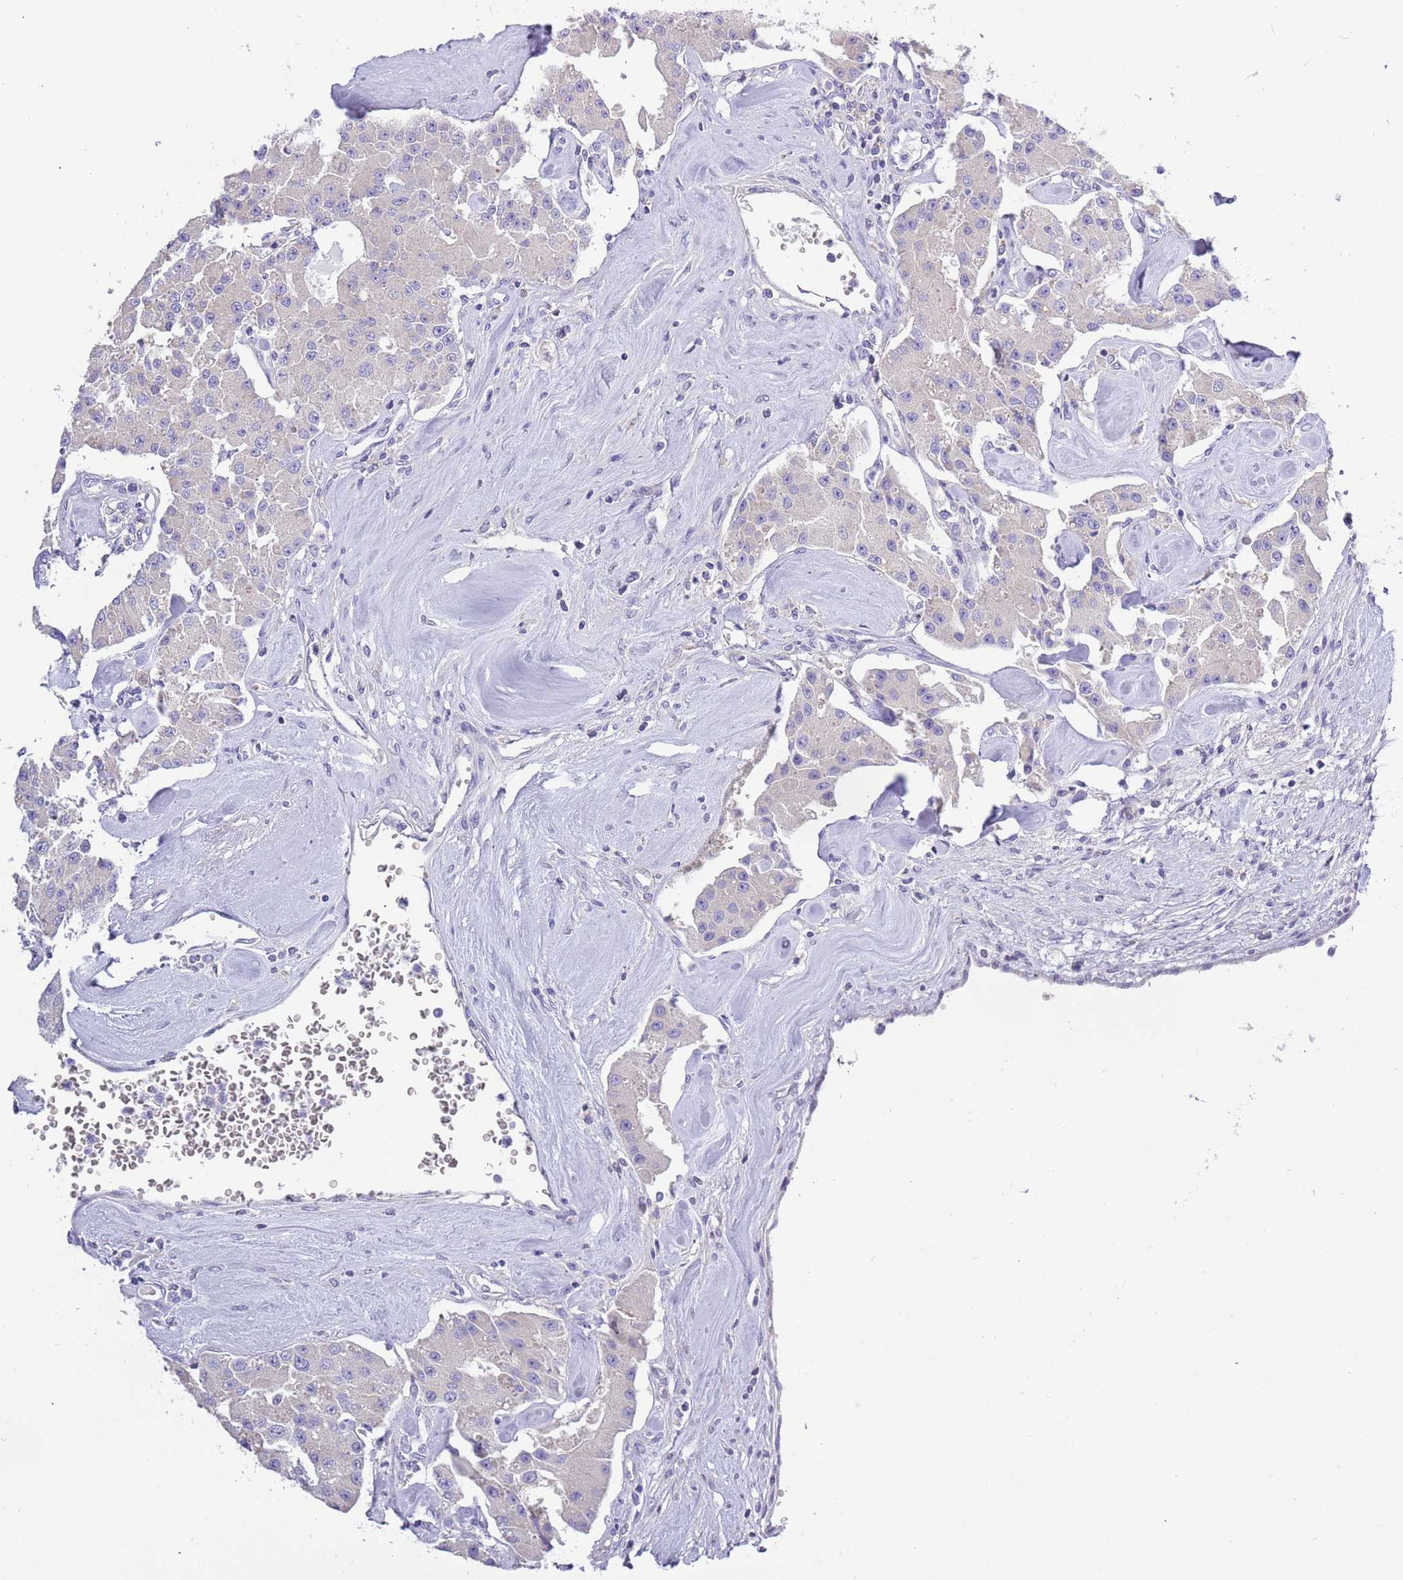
{"staining": {"intensity": "negative", "quantity": "none", "location": "none"}, "tissue": "carcinoid", "cell_type": "Tumor cells", "image_type": "cancer", "snomed": [{"axis": "morphology", "description": "Carcinoid, malignant, NOS"}, {"axis": "topography", "description": "Pancreas"}], "caption": "This is an immunohistochemistry (IHC) image of carcinoid. There is no positivity in tumor cells.", "gene": "STIP1", "patient": {"sex": "male", "age": 41}}